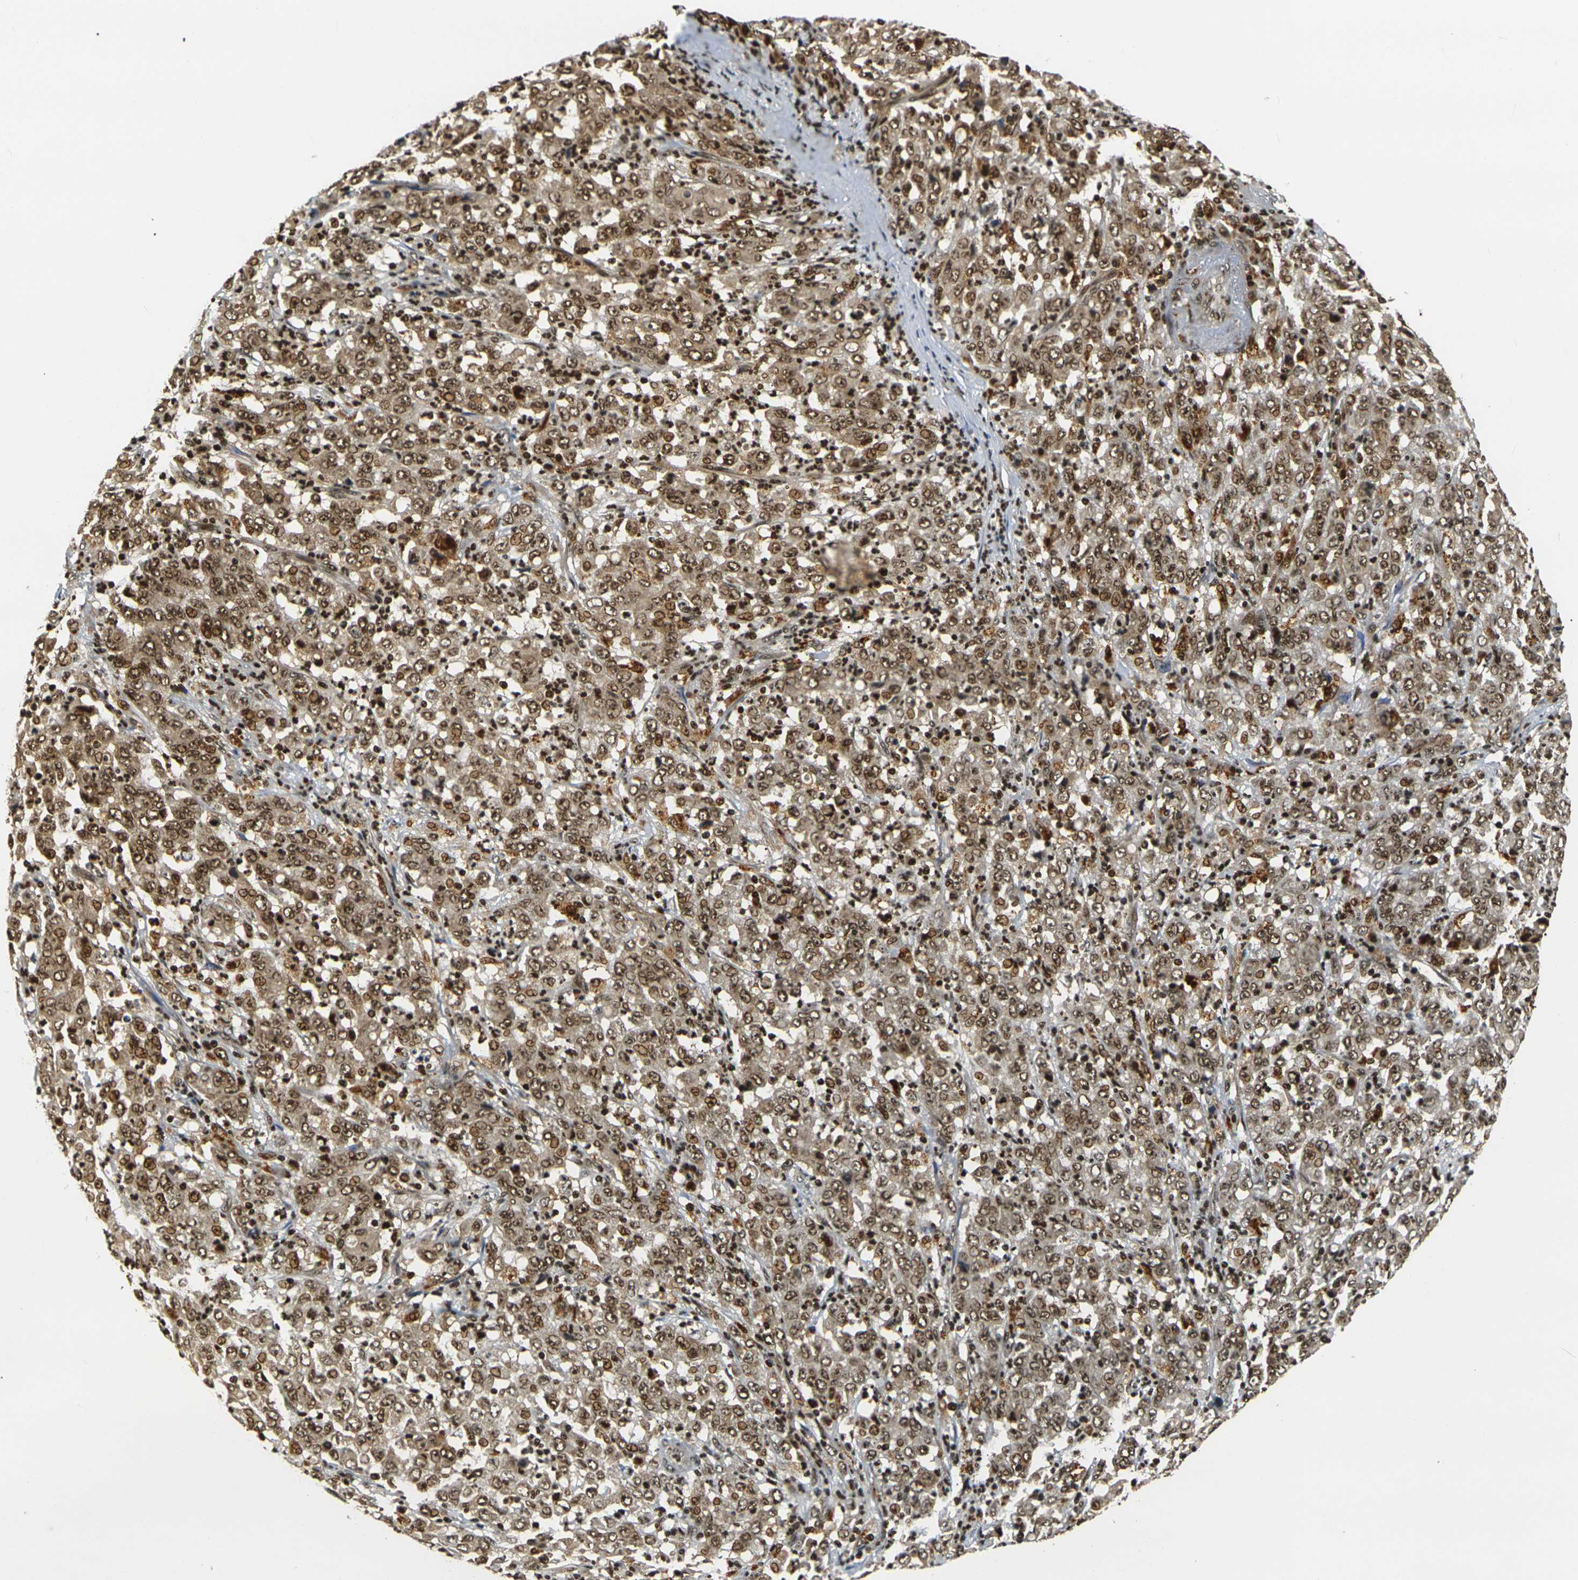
{"staining": {"intensity": "moderate", "quantity": ">75%", "location": "cytoplasmic/membranous,nuclear"}, "tissue": "stomach cancer", "cell_type": "Tumor cells", "image_type": "cancer", "snomed": [{"axis": "morphology", "description": "Adenocarcinoma, NOS"}, {"axis": "topography", "description": "Stomach, lower"}], "caption": "Protein expression analysis of adenocarcinoma (stomach) exhibits moderate cytoplasmic/membranous and nuclear positivity in approximately >75% of tumor cells.", "gene": "ACTL6A", "patient": {"sex": "female", "age": 71}}